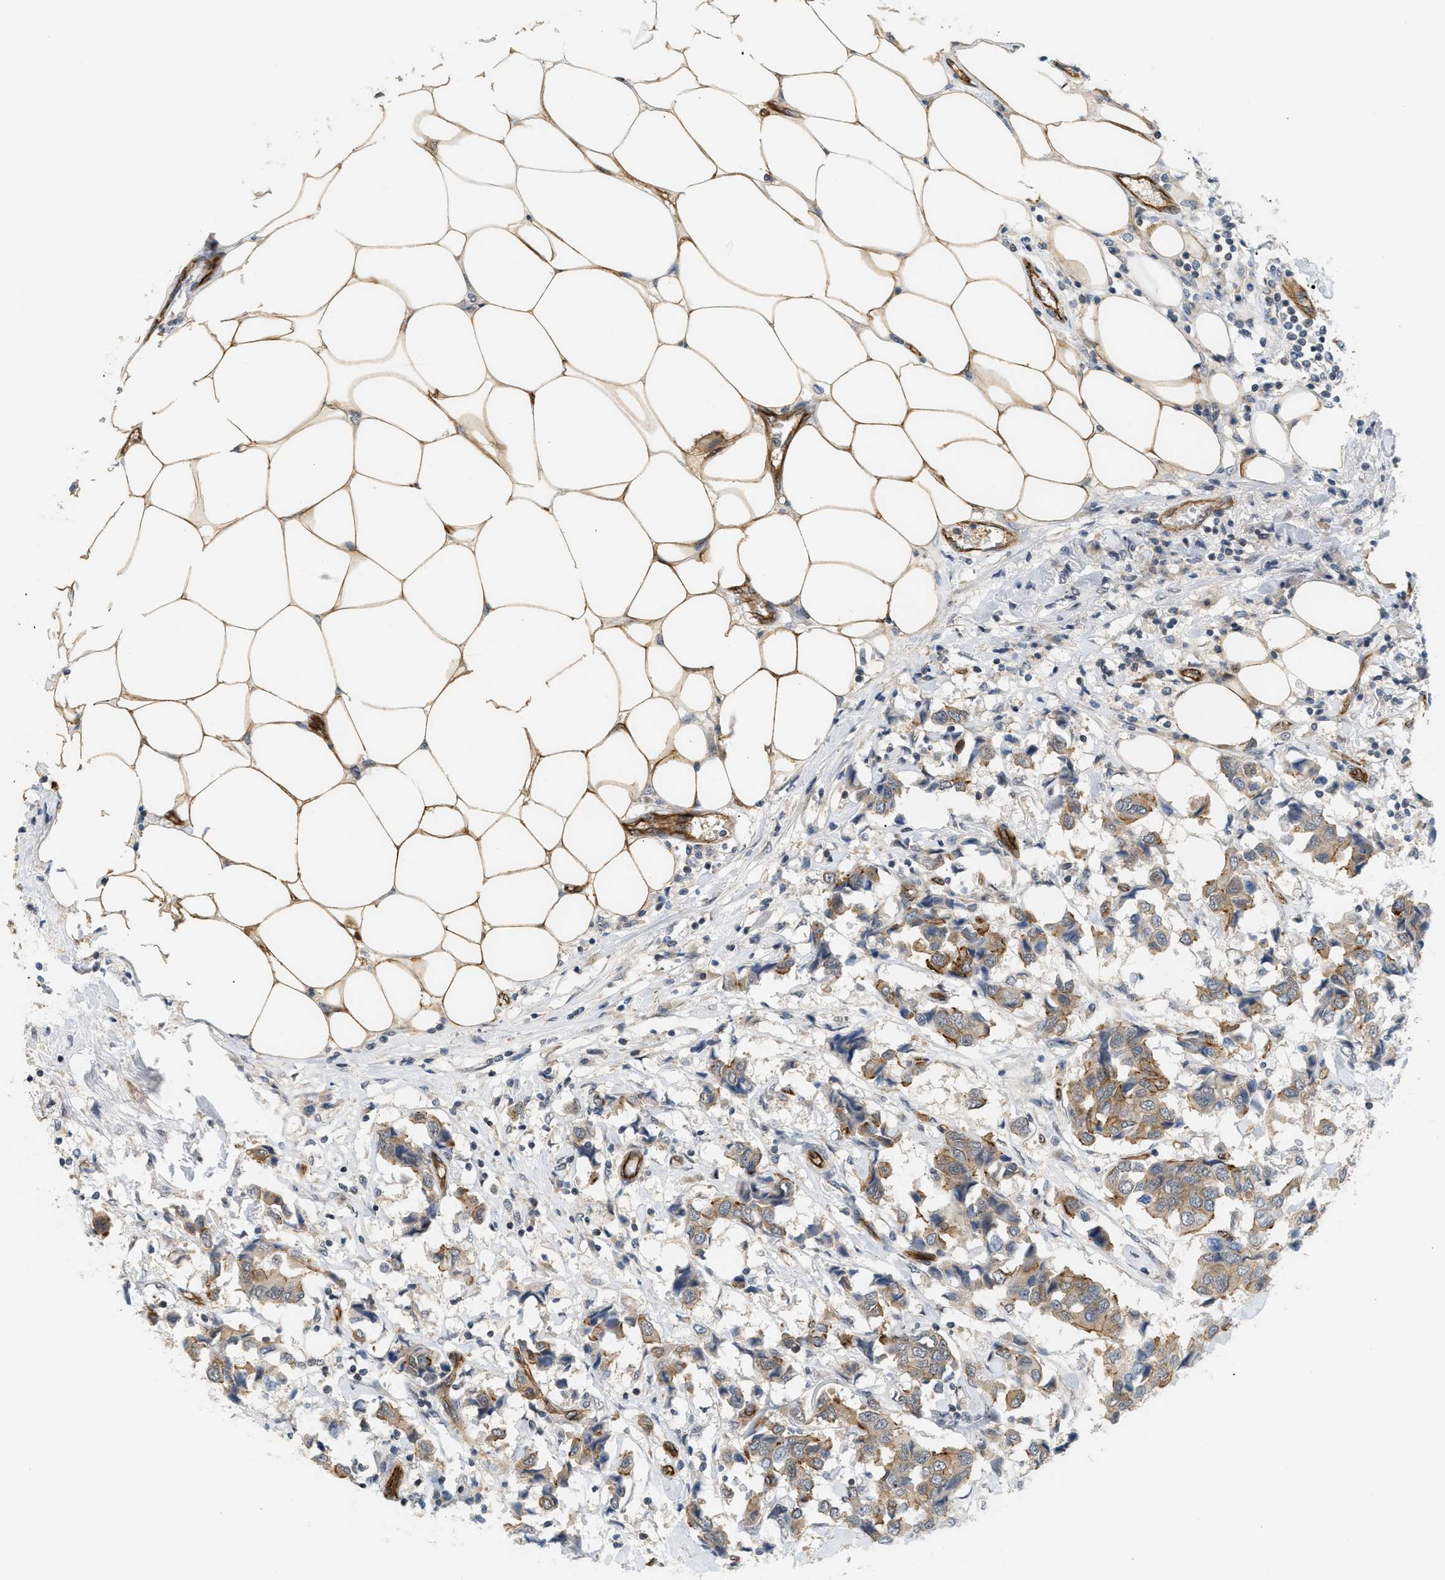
{"staining": {"intensity": "moderate", "quantity": ">75%", "location": "cytoplasmic/membranous"}, "tissue": "breast cancer", "cell_type": "Tumor cells", "image_type": "cancer", "snomed": [{"axis": "morphology", "description": "Duct carcinoma"}, {"axis": "topography", "description": "Breast"}], "caption": "Infiltrating ductal carcinoma (breast) stained with IHC exhibits moderate cytoplasmic/membranous staining in approximately >75% of tumor cells.", "gene": "PALMD", "patient": {"sex": "female", "age": 80}}